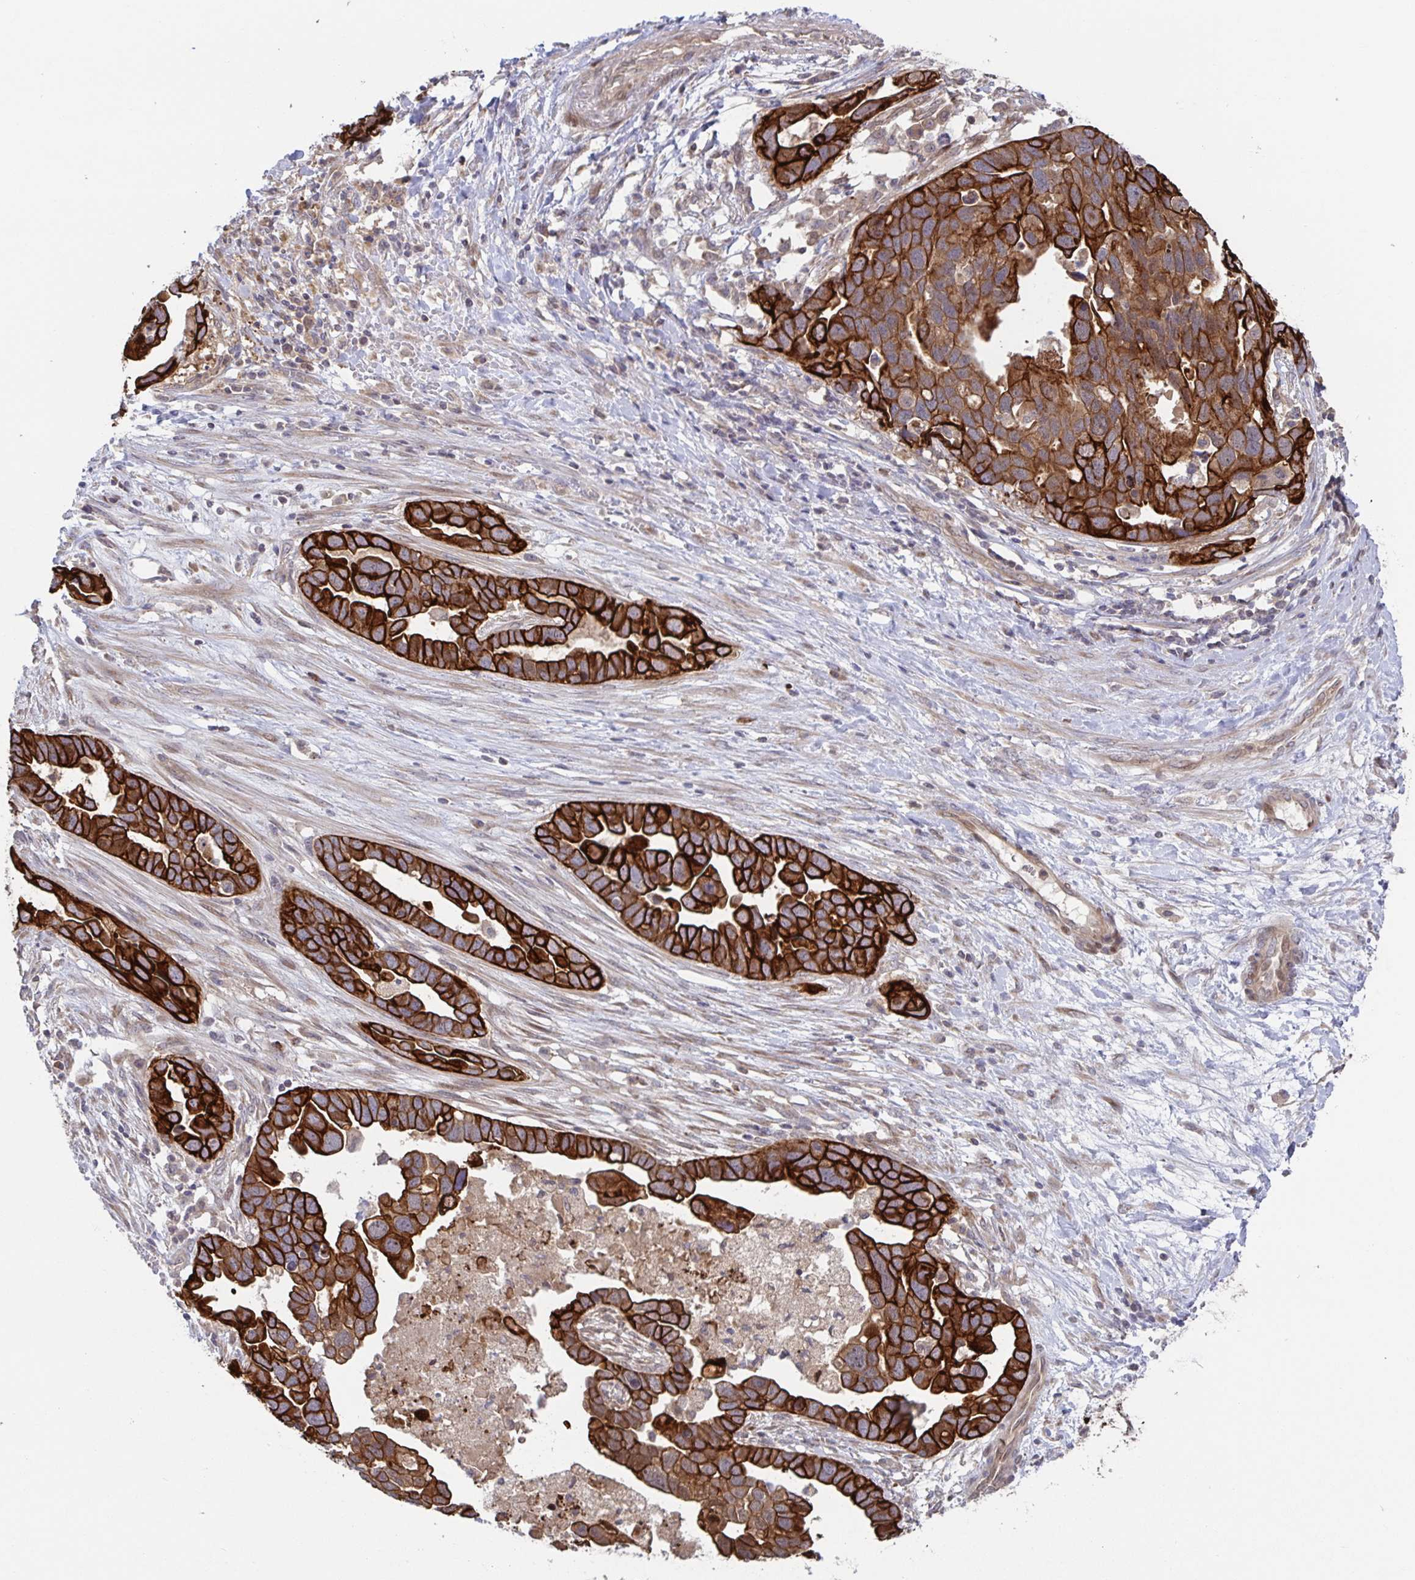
{"staining": {"intensity": "strong", "quantity": ">75%", "location": "cytoplasmic/membranous"}, "tissue": "ovarian cancer", "cell_type": "Tumor cells", "image_type": "cancer", "snomed": [{"axis": "morphology", "description": "Cystadenocarcinoma, serous, NOS"}, {"axis": "topography", "description": "Ovary"}], "caption": "Protein expression analysis of human ovarian cancer reveals strong cytoplasmic/membranous staining in approximately >75% of tumor cells. The protein is stained brown, and the nuclei are stained in blue (DAB IHC with brightfield microscopy, high magnification).", "gene": "AACS", "patient": {"sex": "female", "age": 54}}